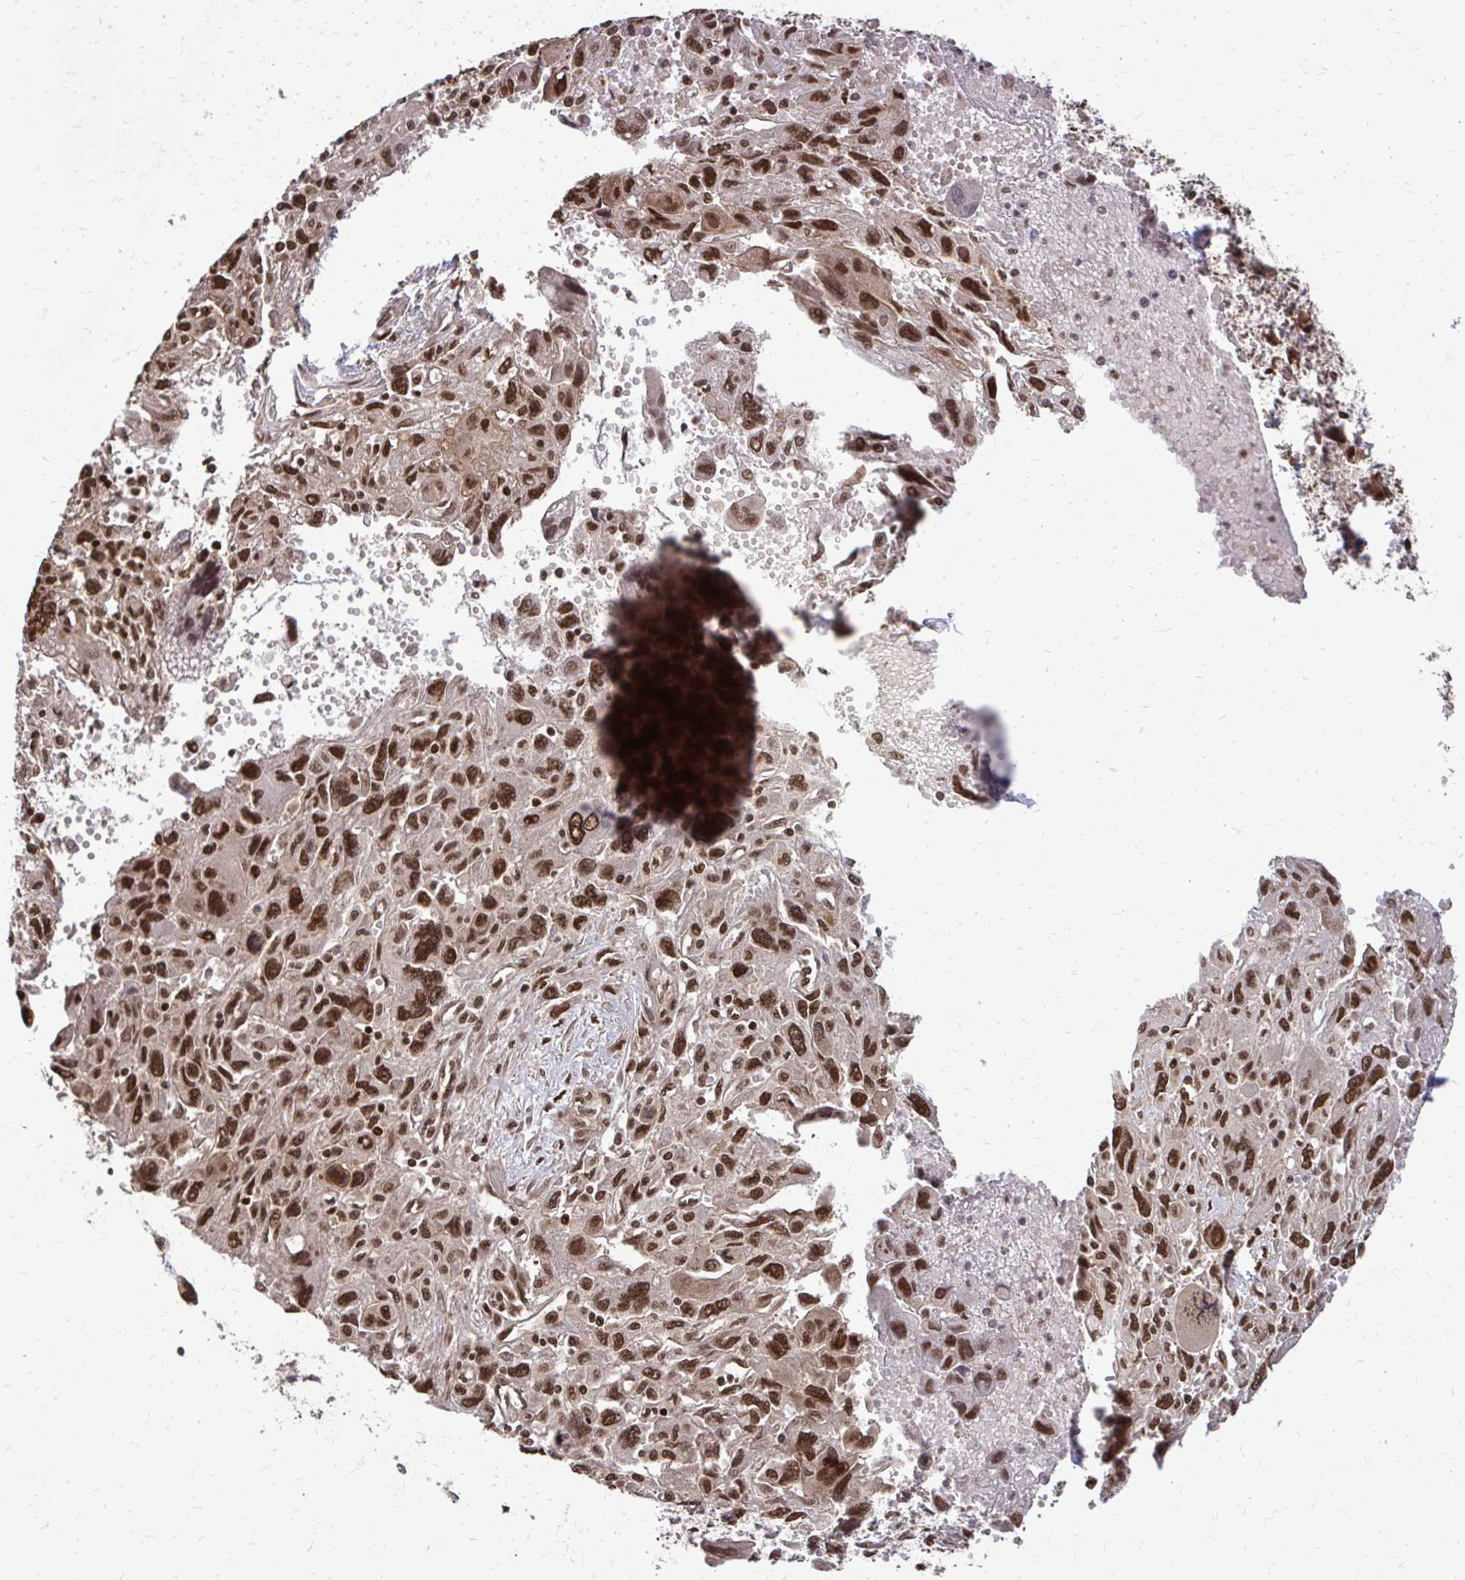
{"staining": {"intensity": "strong", "quantity": ">75%", "location": "nuclear"}, "tissue": "pancreatic cancer", "cell_type": "Tumor cells", "image_type": "cancer", "snomed": [{"axis": "morphology", "description": "Adenocarcinoma, NOS"}, {"axis": "topography", "description": "Pancreas"}], "caption": "Immunohistochemical staining of human pancreatic adenocarcinoma shows strong nuclear protein staining in about >75% of tumor cells.", "gene": "SS18", "patient": {"sex": "female", "age": 47}}